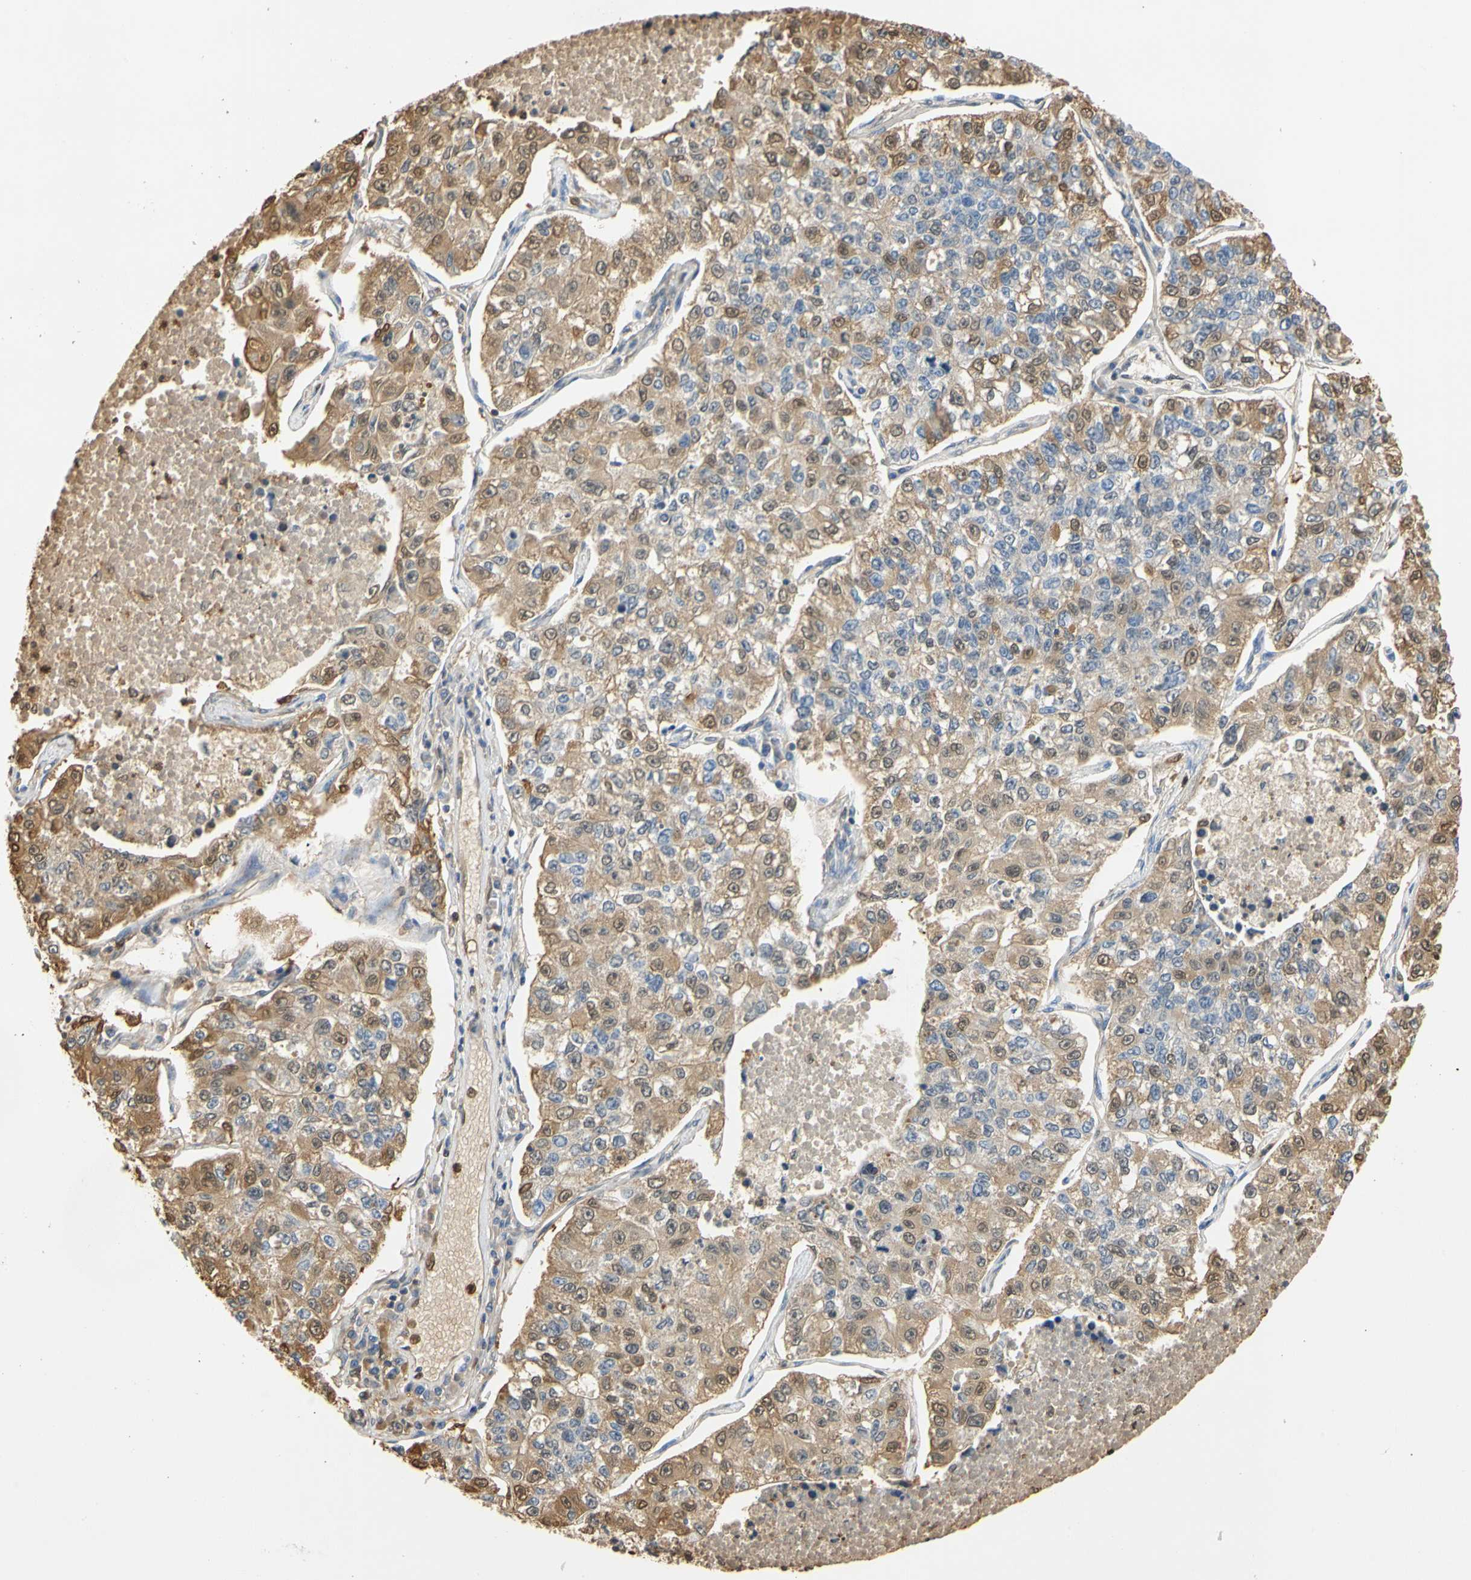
{"staining": {"intensity": "weak", "quantity": "25%-75%", "location": "cytoplasmic/membranous,nuclear"}, "tissue": "lung cancer", "cell_type": "Tumor cells", "image_type": "cancer", "snomed": [{"axis": "morphology", "description": "Adenocarcinoma, NOS"}, {"axis": "topography", "description": "Lung"}], "caption": "Protein analysis of lung cancer (adenocarcinoma) tissue reveals weak cytoplasmic/membranous and nuclear expression in approximately 25%-75% of tumor cells.", "gene": "S100A6", "patient": {"sex": "male", "age": 49}}